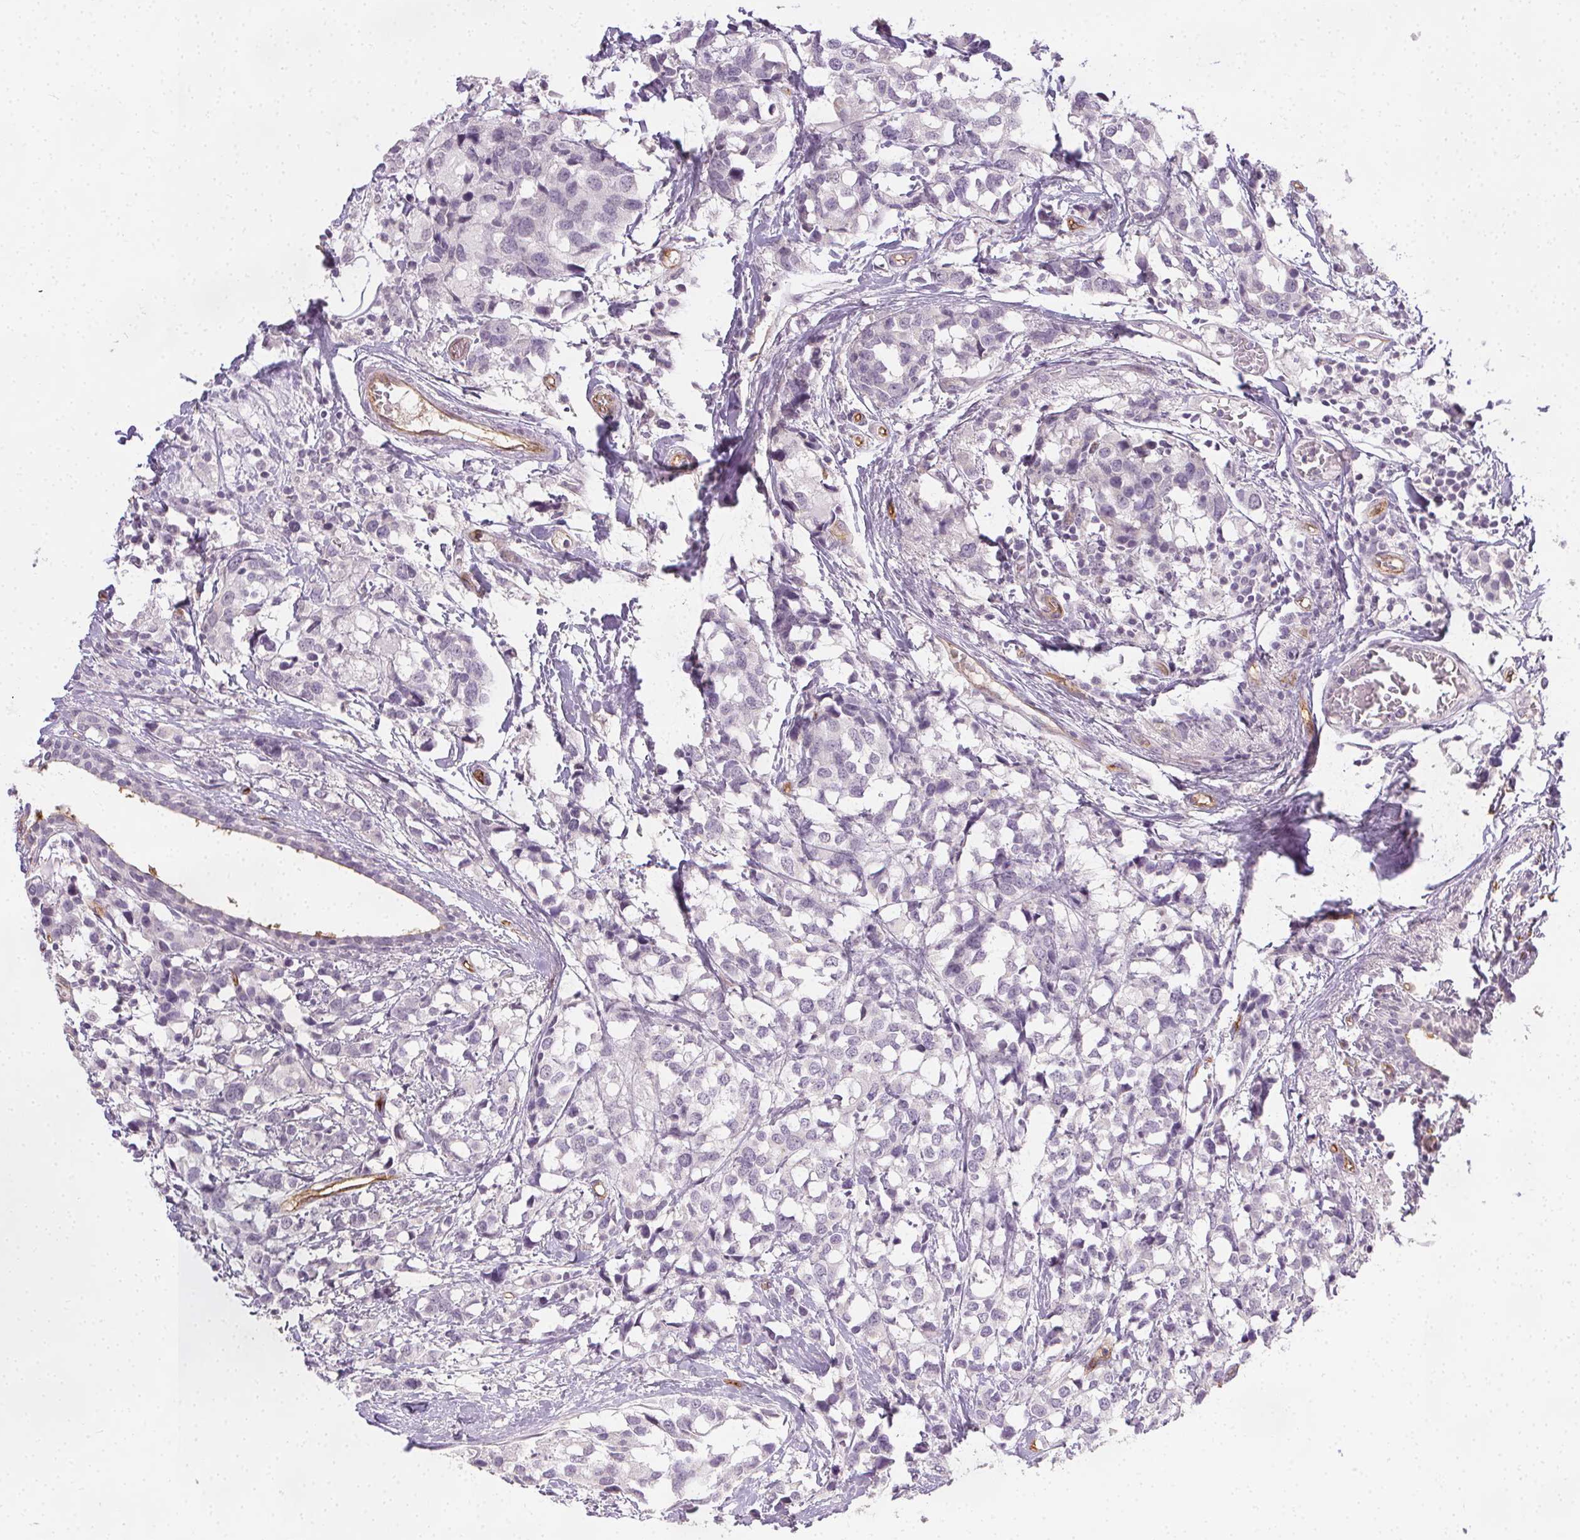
{"staining": {"intensity": "negative", "quantity": "none", "location": "none"}, "tissue": "breast cancer", "cell_type": "Tumor cells", "image_type": "cancer", "snomed": [{"axis": "morphology", "description": "Lobular carcinoma"}, {"axis": "topography", "description": "Breast"}], "caption": "Micrograph shows no protein staining in tumor cells of breast cancer tissue. (Immunohistochemistry, brightfield microscopy, high magnification).", "gene": "PODXL", "patient": {"sex": "female", "age": 59}}